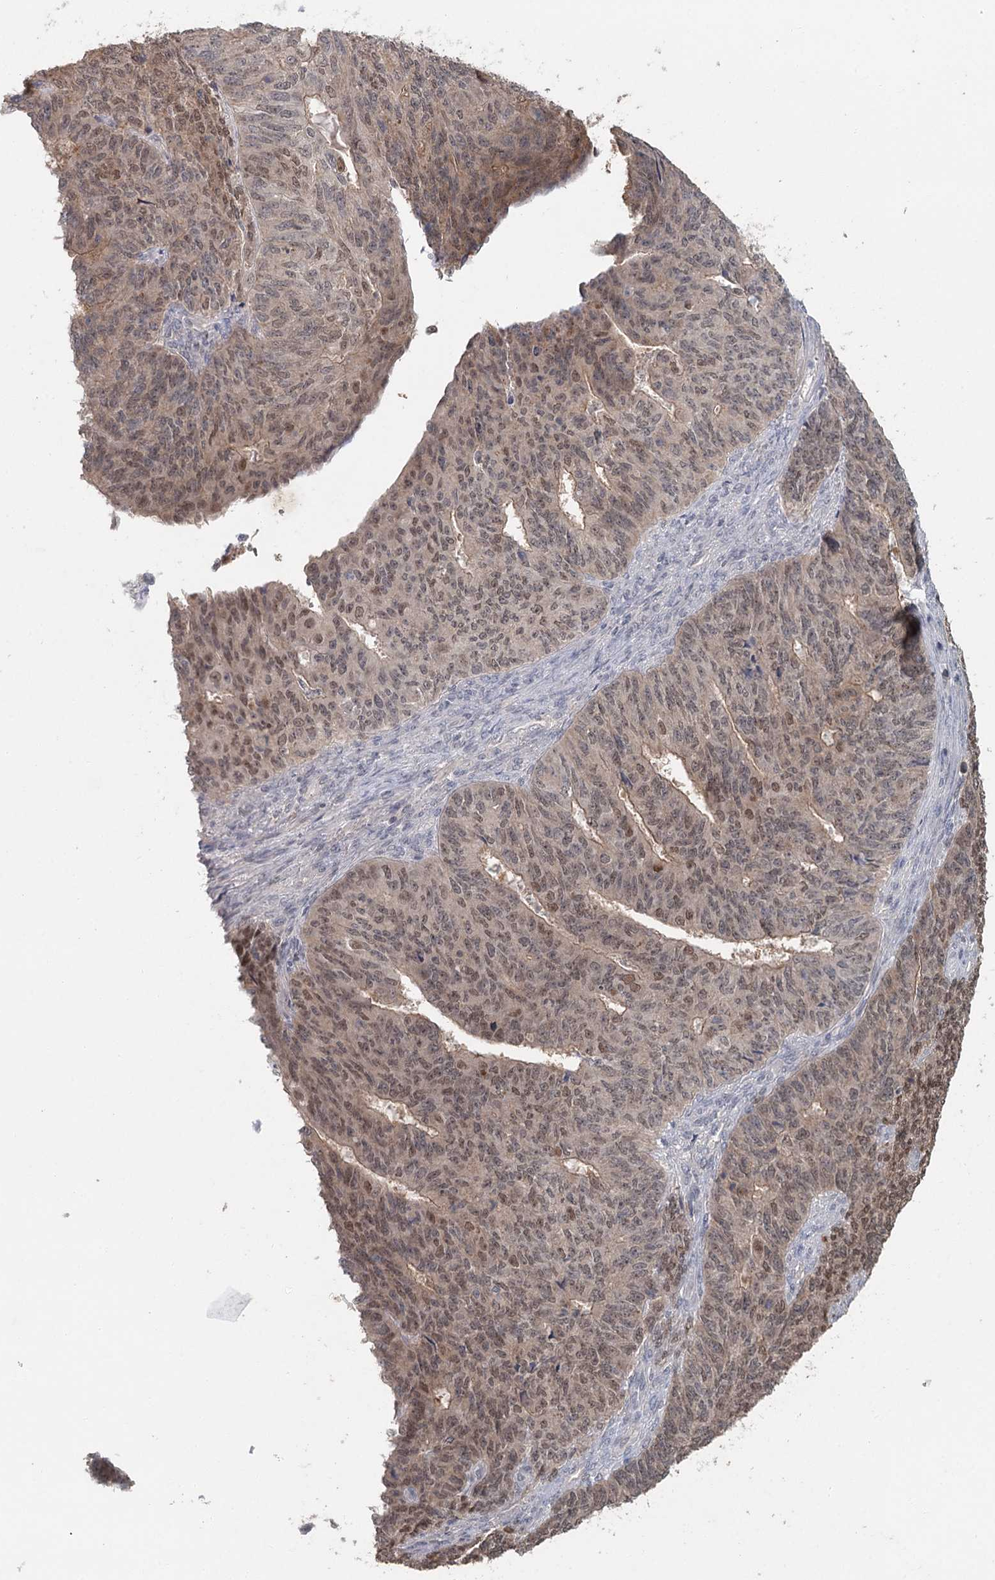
{"staining": {"intensity": "moderate", "quantity": ">75%", "location": "nuclear"}, "tissue": "endometrial cancer", "cell_type": "Tumor cells", "image_type": "cancer", "snomed": [{"axis": "morphology", "description": "Adenocarcinoma, NOS"}, {"axis": "topography", "description": "Endometrium"}], "caption": "A brown stain highlights moderate nuclear staining of a protein in human endometrial cancer tumor cells.", "gene": "ADK", "patient": {"sex": "female", "age": 32}}